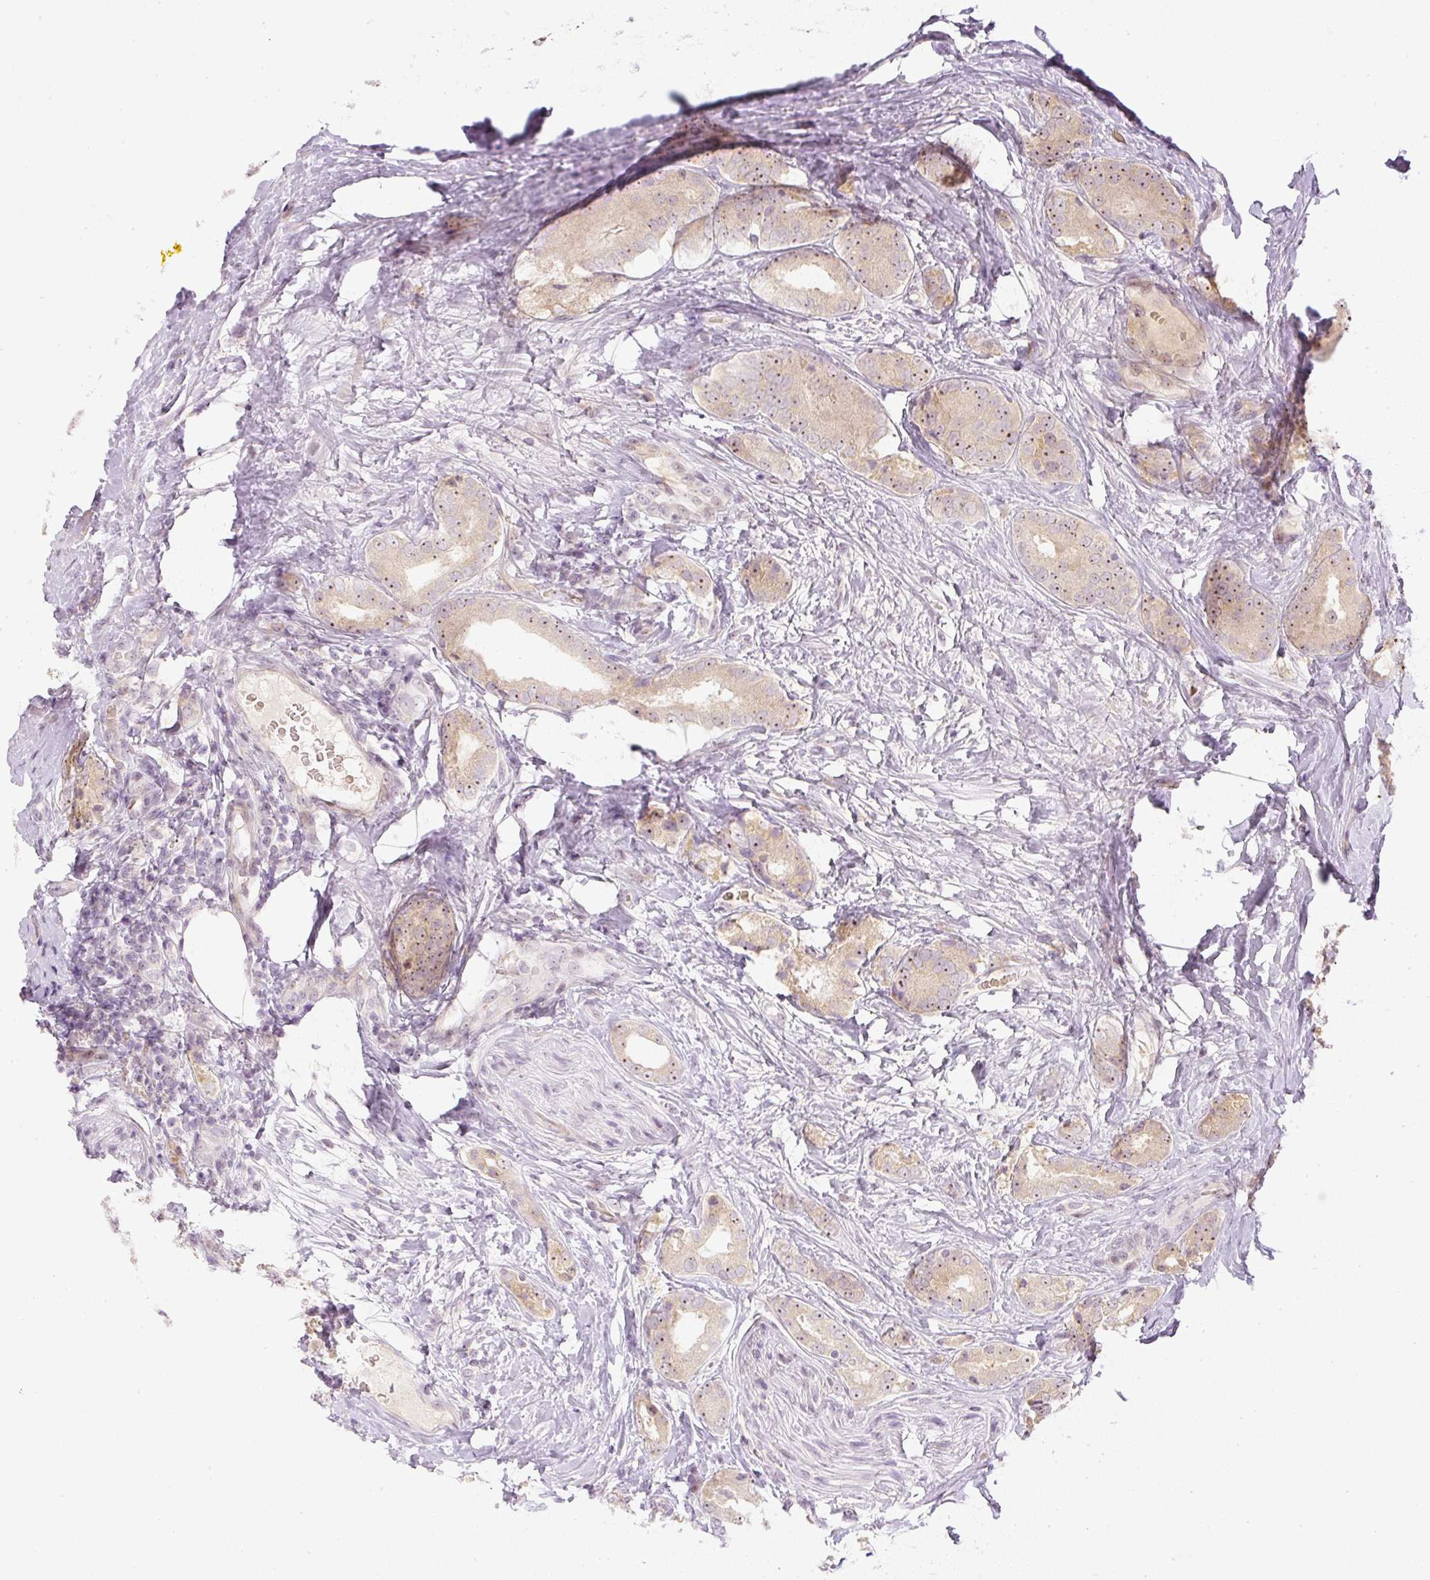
{"staining": {"intensity": "moderate", "quantity": "25%-75%", "location": "nuclear"}, "tissue": "prostate cancer", "cell_type": "Tumor cells", "image_type": "cancer", "snomed": [{"axis": "morphology", "description": "Adenocarcinoma, High grade"}, {"axis": "topography", "description": "Prostate"}], "caption": "The histopathology image exhibits immunohistochemical staining of high-grade adenocarcinoma (prostate). There is moderate nuclear expression is appreciated in approximately 25%-75% of tumor cells.", "gene": "AAR2", "patient": {"sex": "male", "age": 63}}